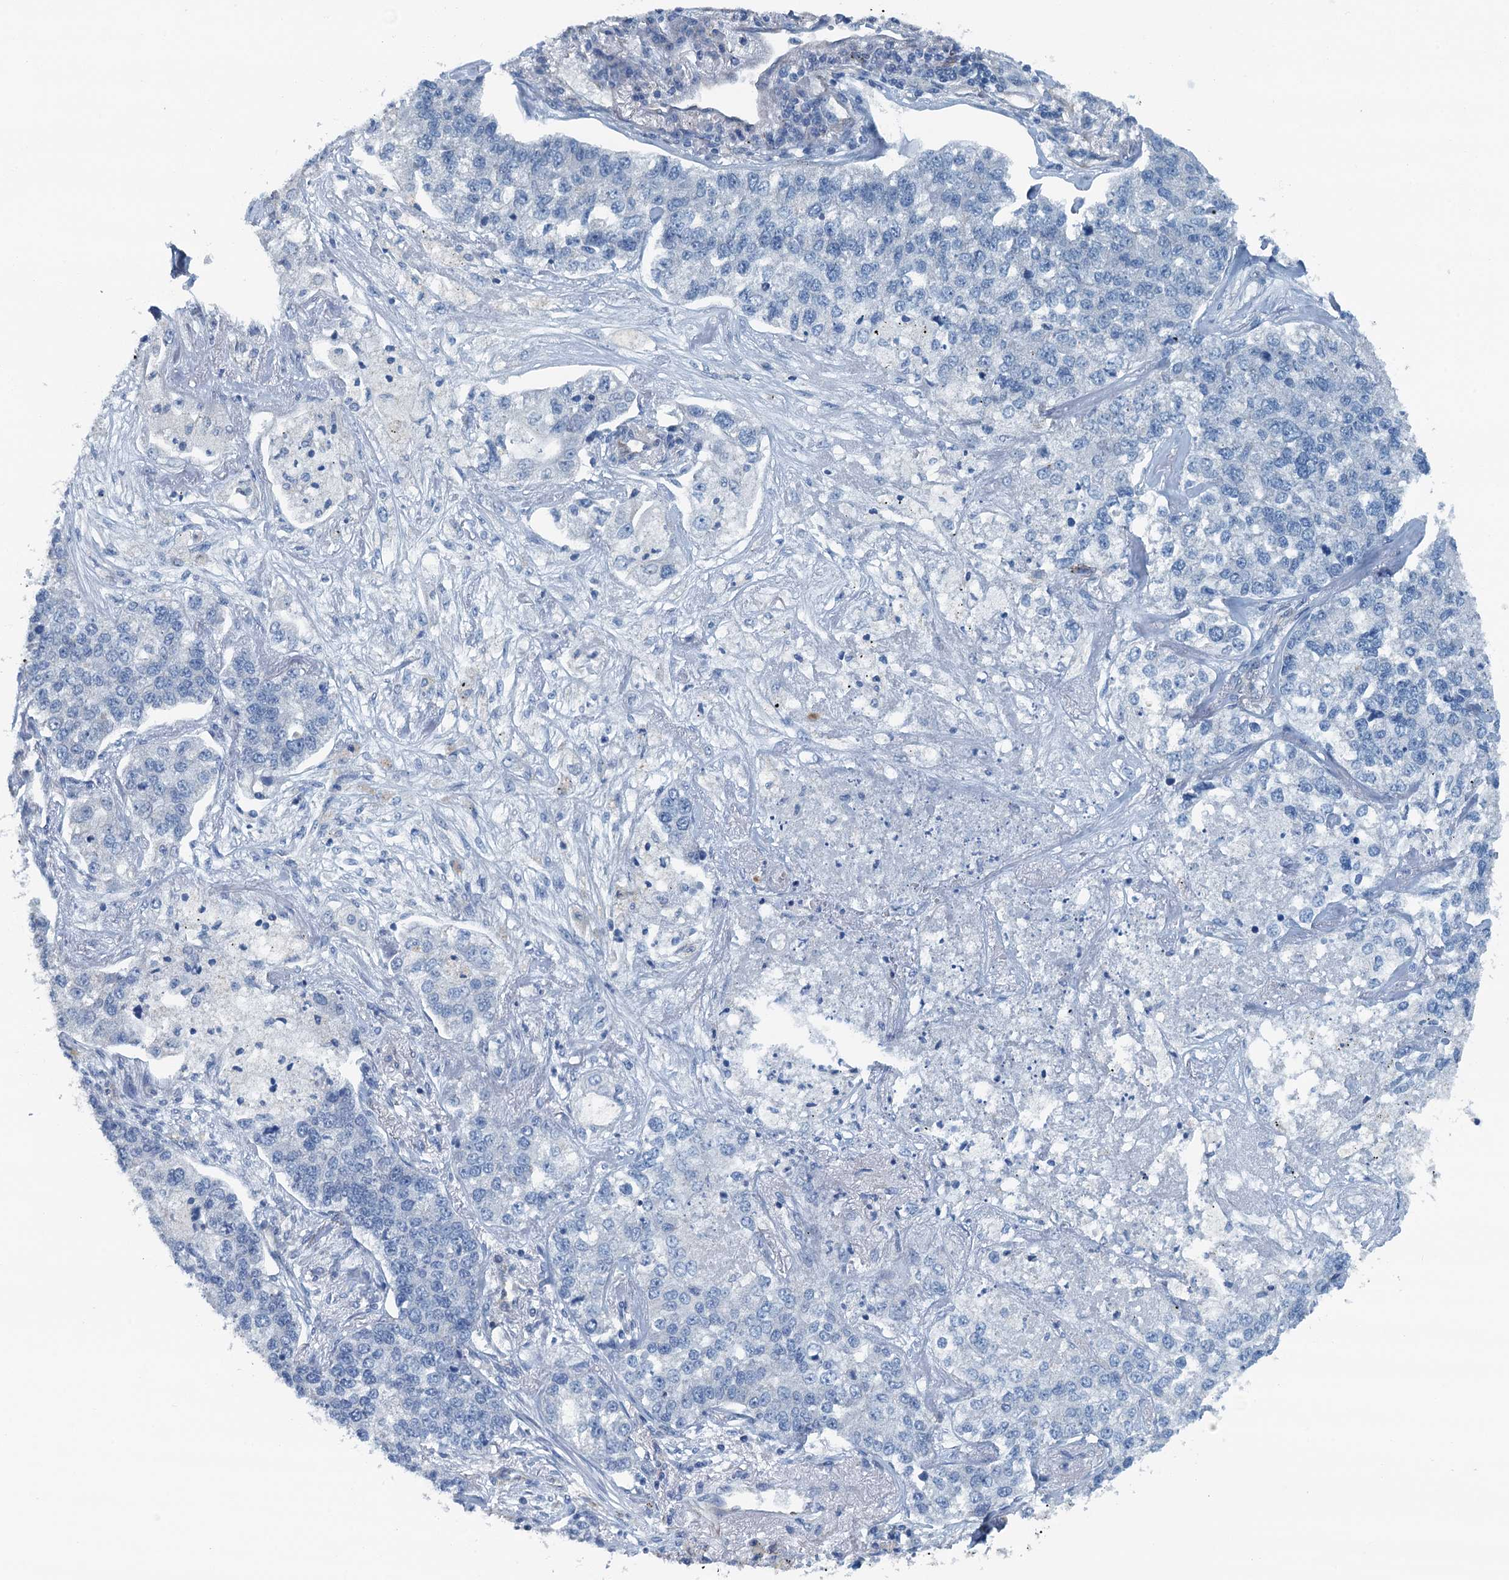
{"staining": {"intensity": "negative", "quantity": "none", "location": "none"}, "tissue": "lung cancer", "cell_type": "Tumor cells", "image_type": "cancer", "snomed": [{"axis": "morphology", "description": "Adenocarcinoma, NOS"}, {"axis": "topography", "description": "Lung"}], "caption": "Micrograph shows no significant protein positivity in tumor cells of adenocarcinoma (lung).", "gene": "GFOD2", "patient": {"sex": "male", "age": 49}}